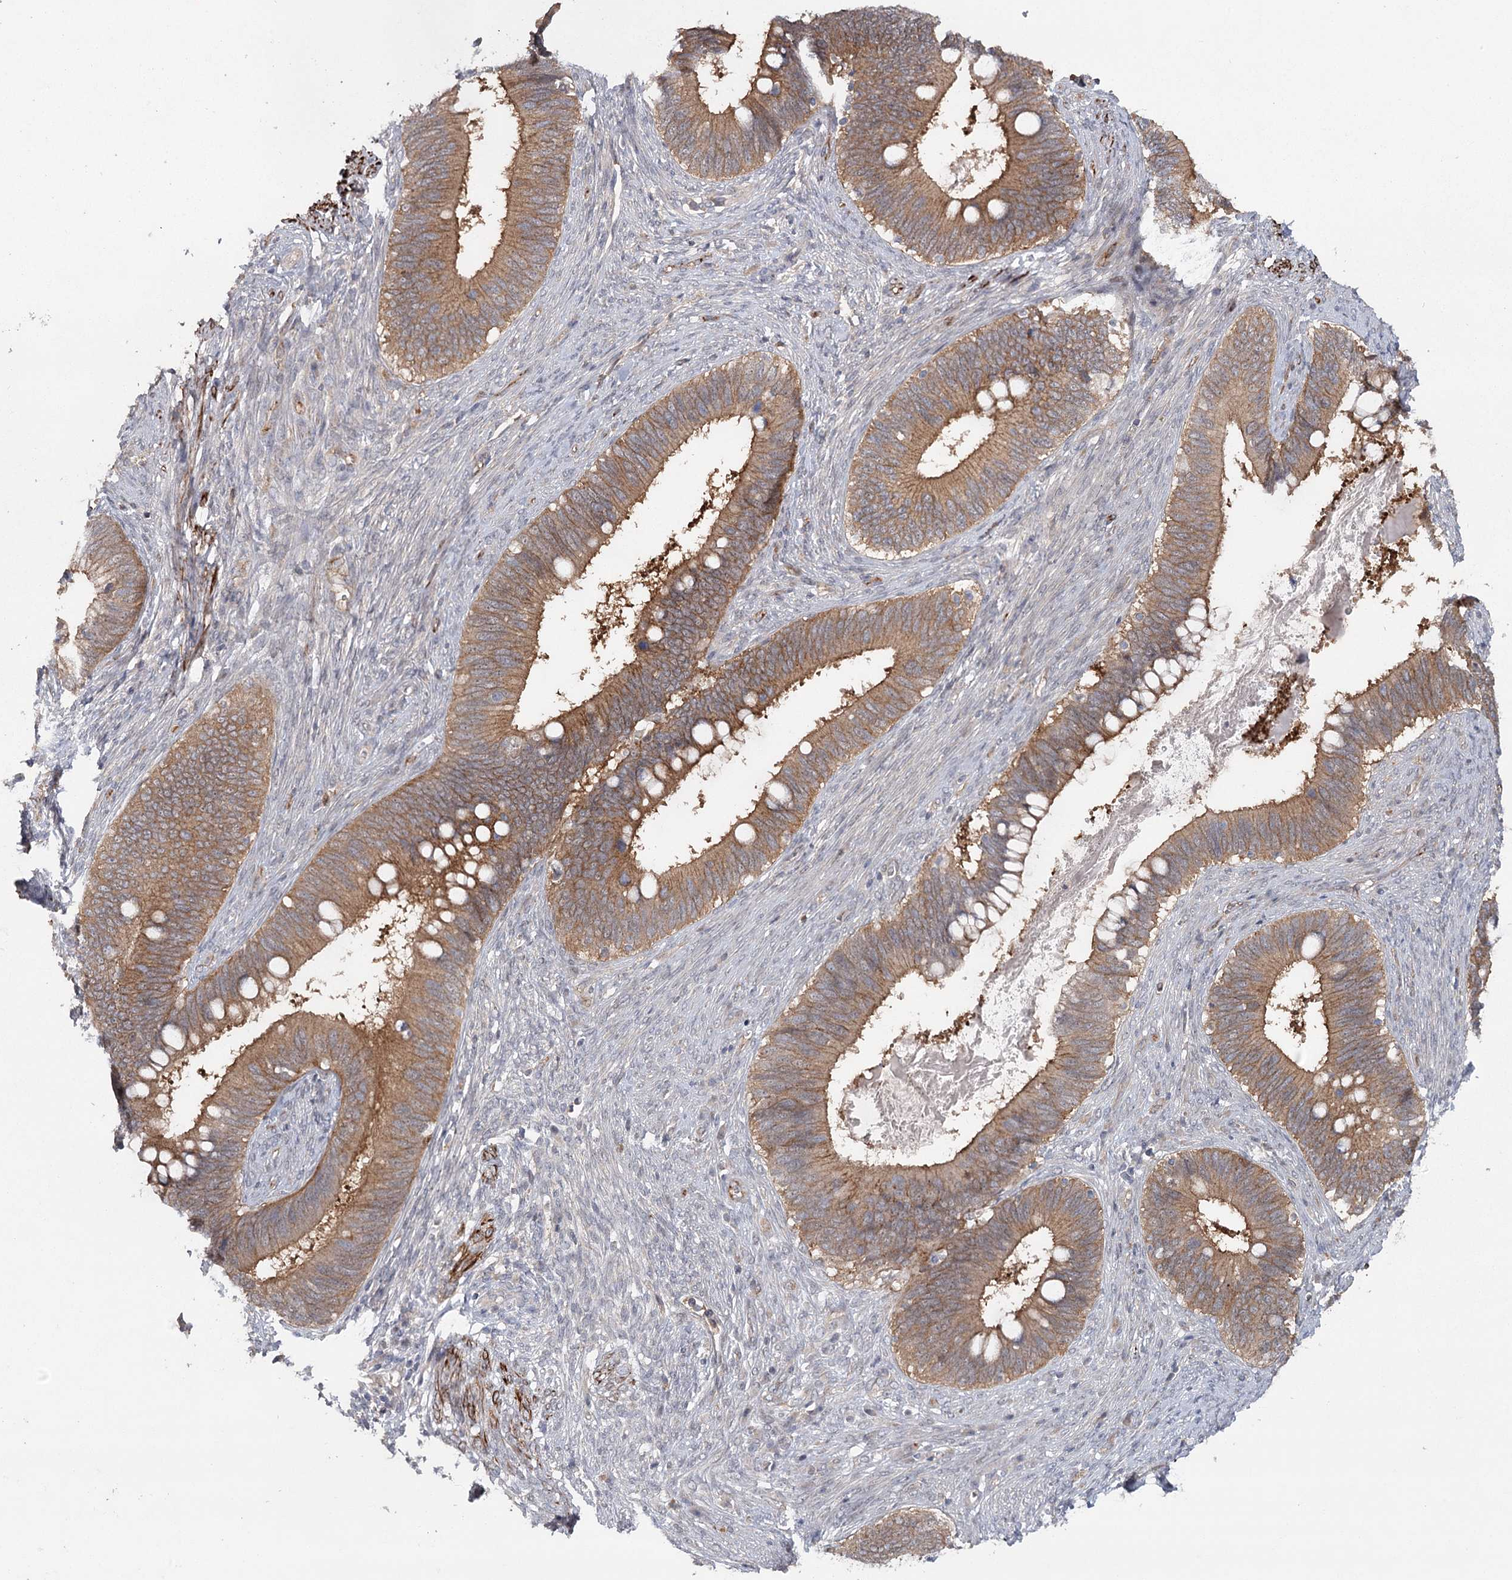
{"staining": {"intensity": "moderate", "quantity": ">75%", "location": "cytoplasmic/membranous"}, "tissue": "cervical cancer", "cell_type": "Tumor cells", "image_type": "cancer", "snomed": [{"axis": "morphology", "description": "Adenocarcinoma, NOS"}, {"axis": "topography", "description": "Cervix"}], "caption": "Adenocarcinoma (cervical) stained for a protein exhibits moderate cytoplasmic/membranous positivity in tumor cells. Using DAB (brown) and hematoxylin (blue) stains, captured at high magnification using brightfield microscopy.", "gene": "MAP3K13", "patient": {"sex": "female", "age": 42}}